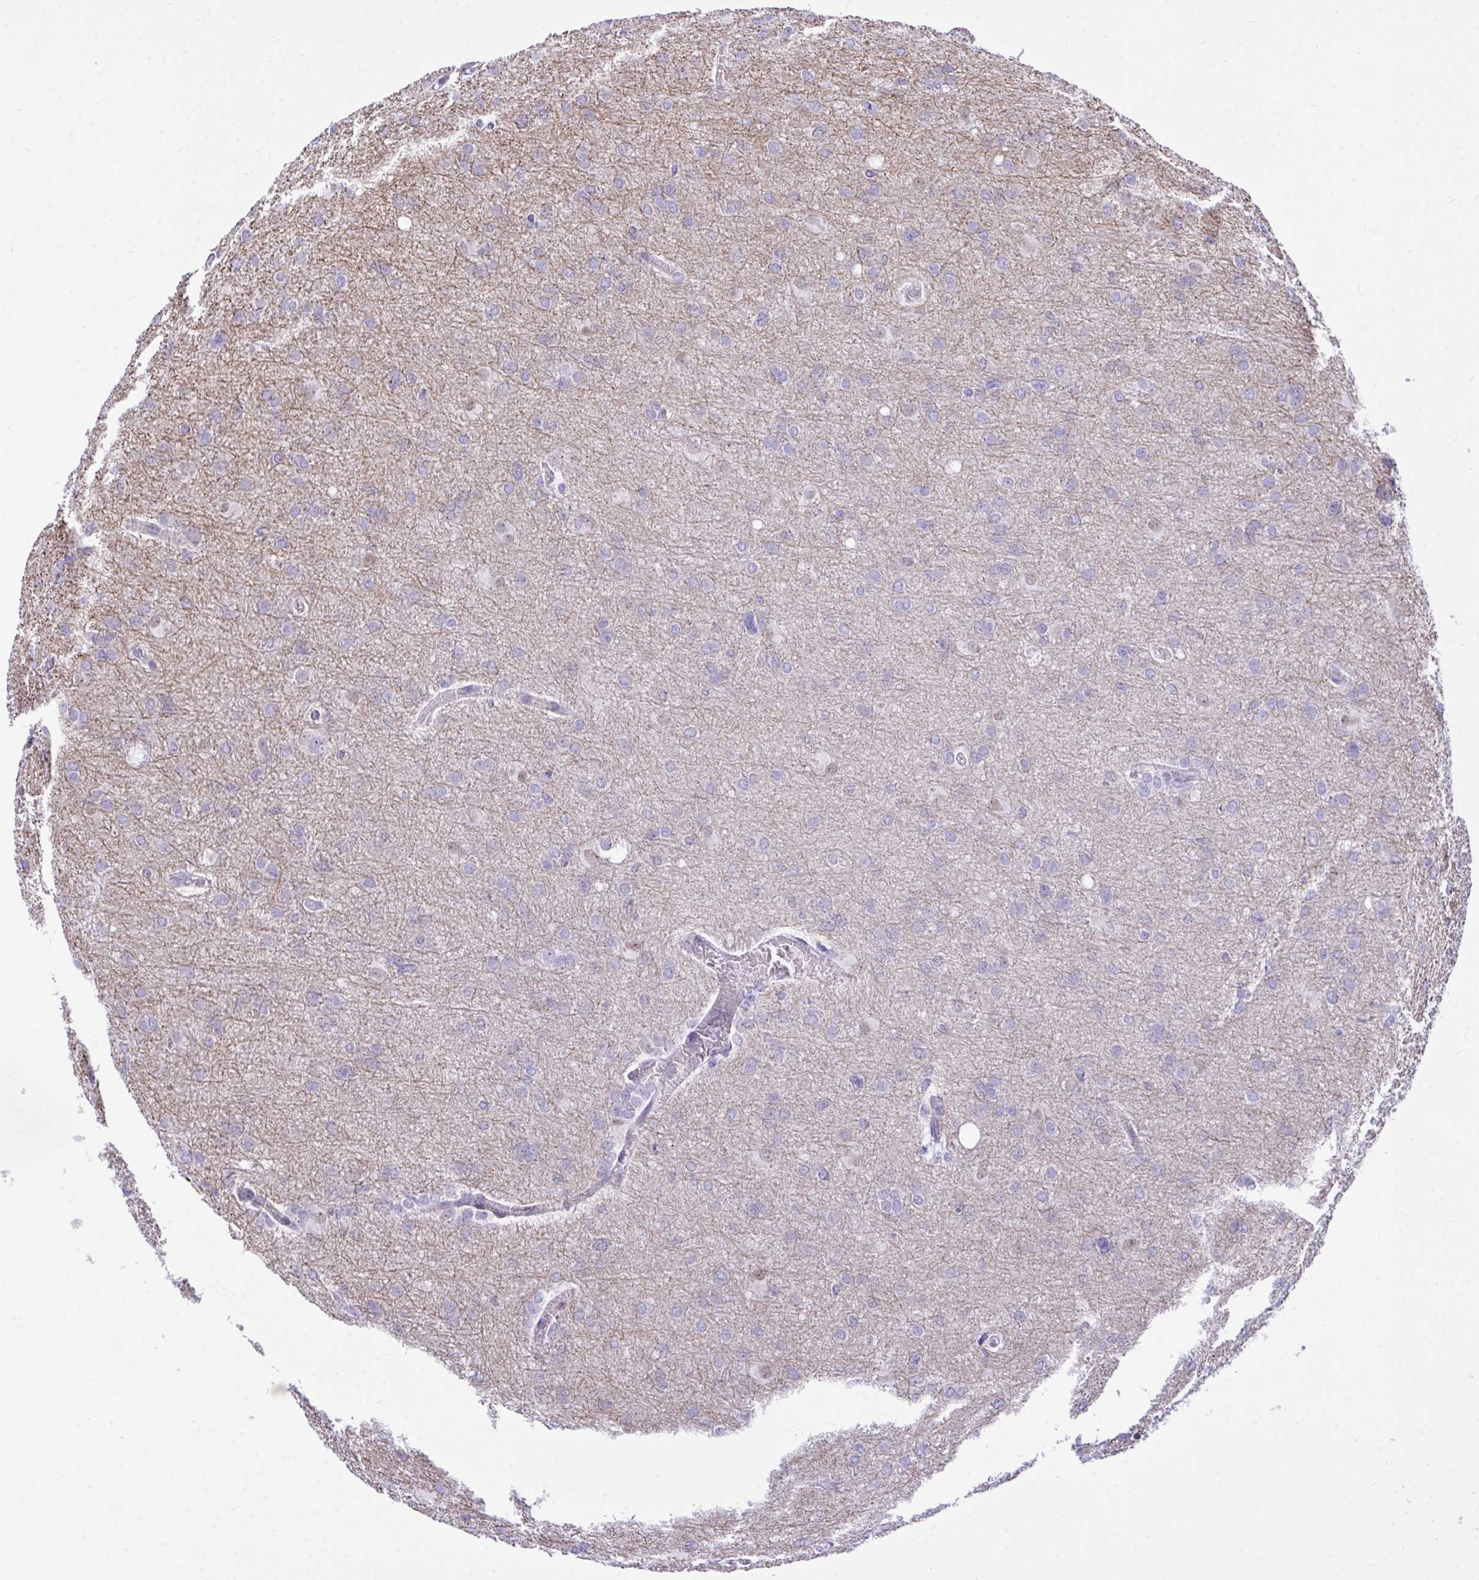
{"staining": {"intensity": "negative", "quantity": "none", "location": "none"}, "tissue": "glioma", "cell_type": "Tumor cells", "image_type": "cancer", "snomed": [{"axis": "morphology", "description": "Glioma, malignant, High grade"}, {"axis": "topography", "description": "Brain"}], "caption": "An image of malignant high-grade glioma stained for a protein demonstrates no brown staining in tumor cells.", "gene": "HMBOX1", "patient": {"sex": "male", "age": 53}}